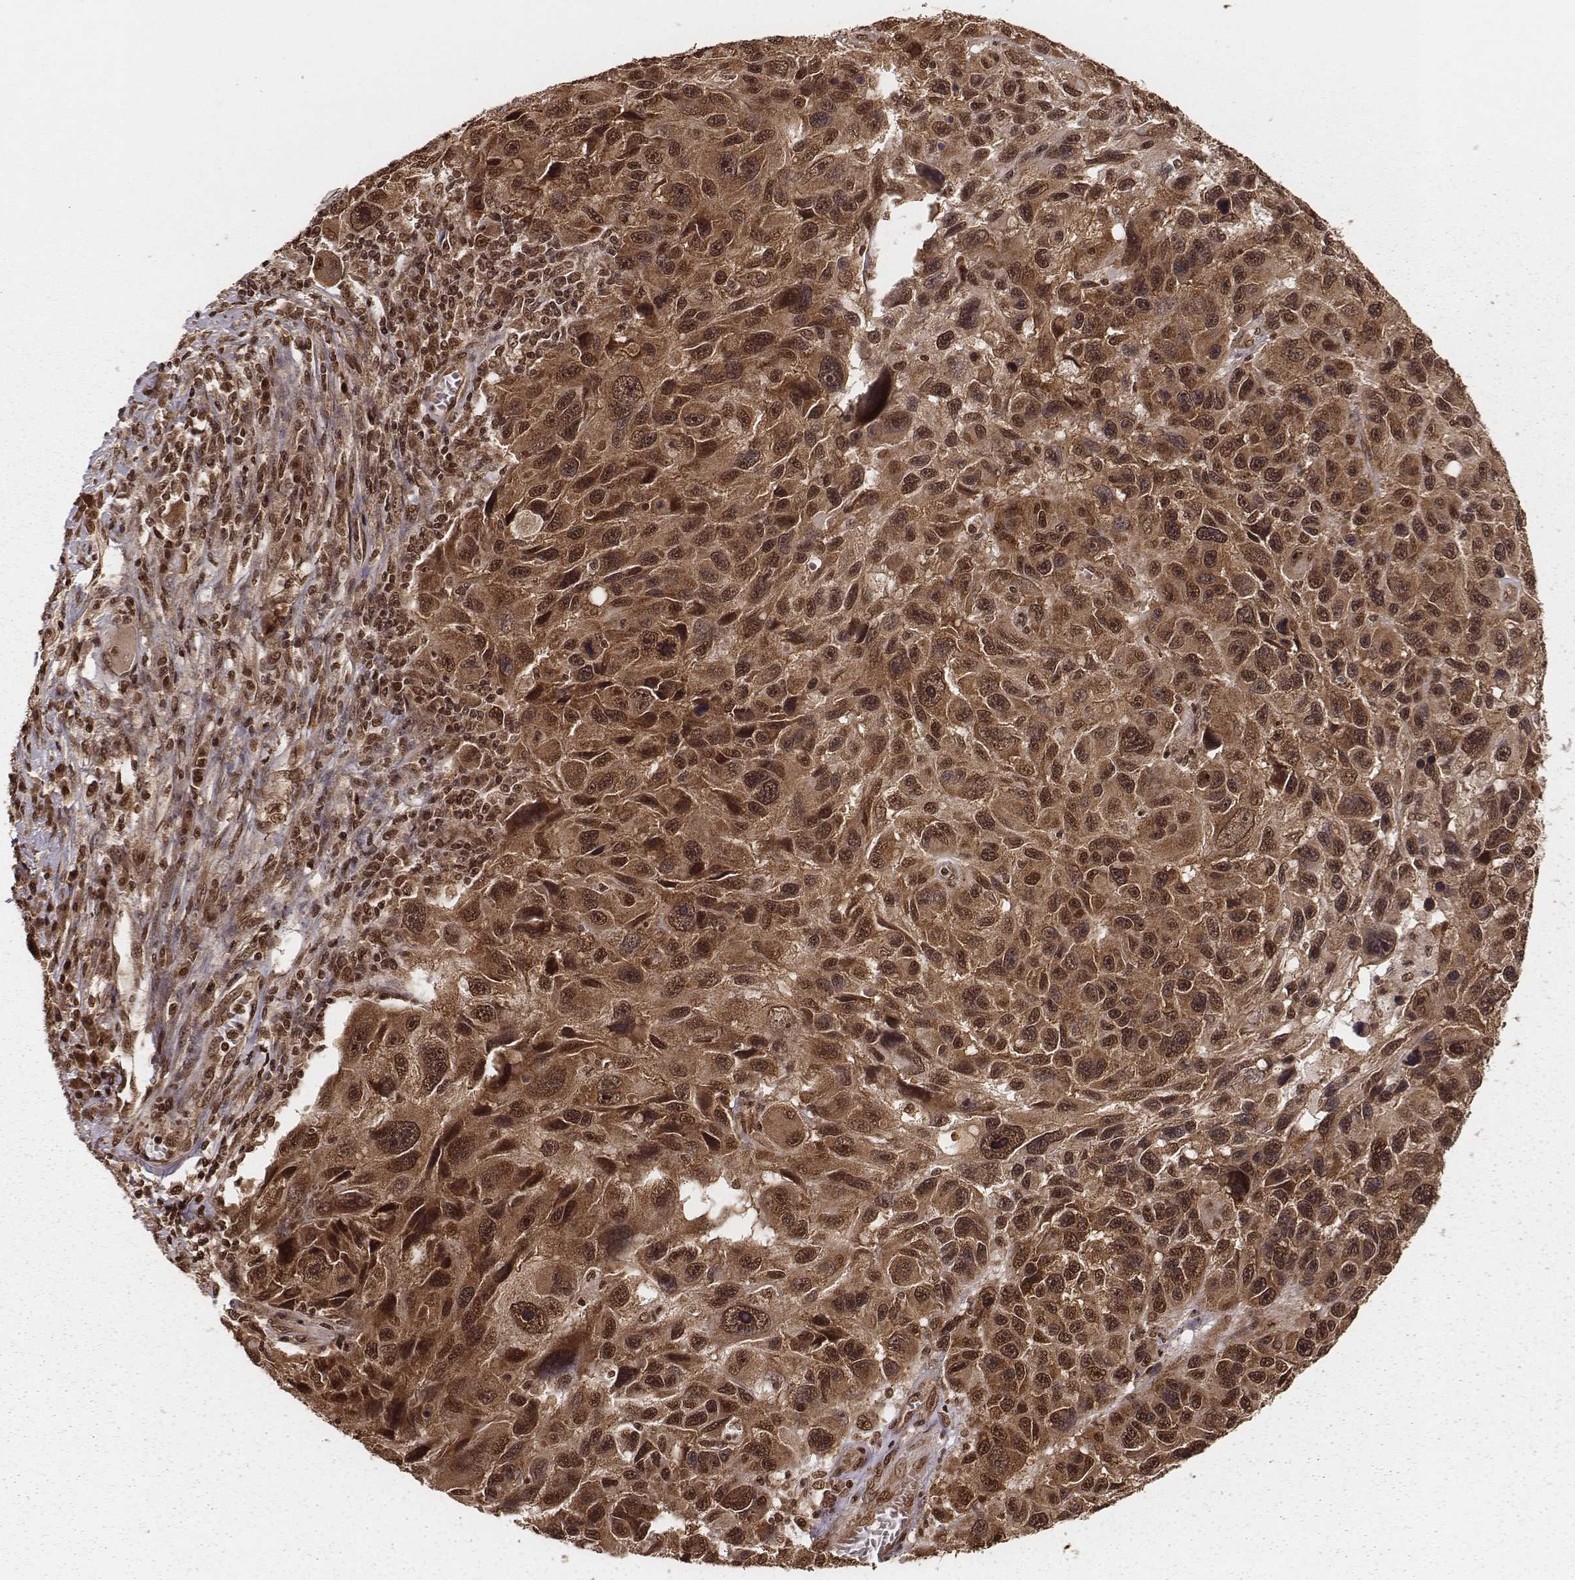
{"staining": {"intensity": "strong", "quantity": ">75%", "location": "cytoplasmic/membranous,nuclear"}, "tissue": "melanoma", "cell_type": "Tumor cells", "image_type": "cancer", "snomed": [{"axis": "morphology", "description": "Malignant melanoma, NOS"}, {"axis": "topography", "description": "Skin"}], "caption": "This is an image of immunohistochemistry staining of malignant melanoma, which shows strong expression in the cytoplasmic/membranous and nuclear of tumor cells.", "gene": "NFX1", "patient": {"sex": "male", "age": 53}}